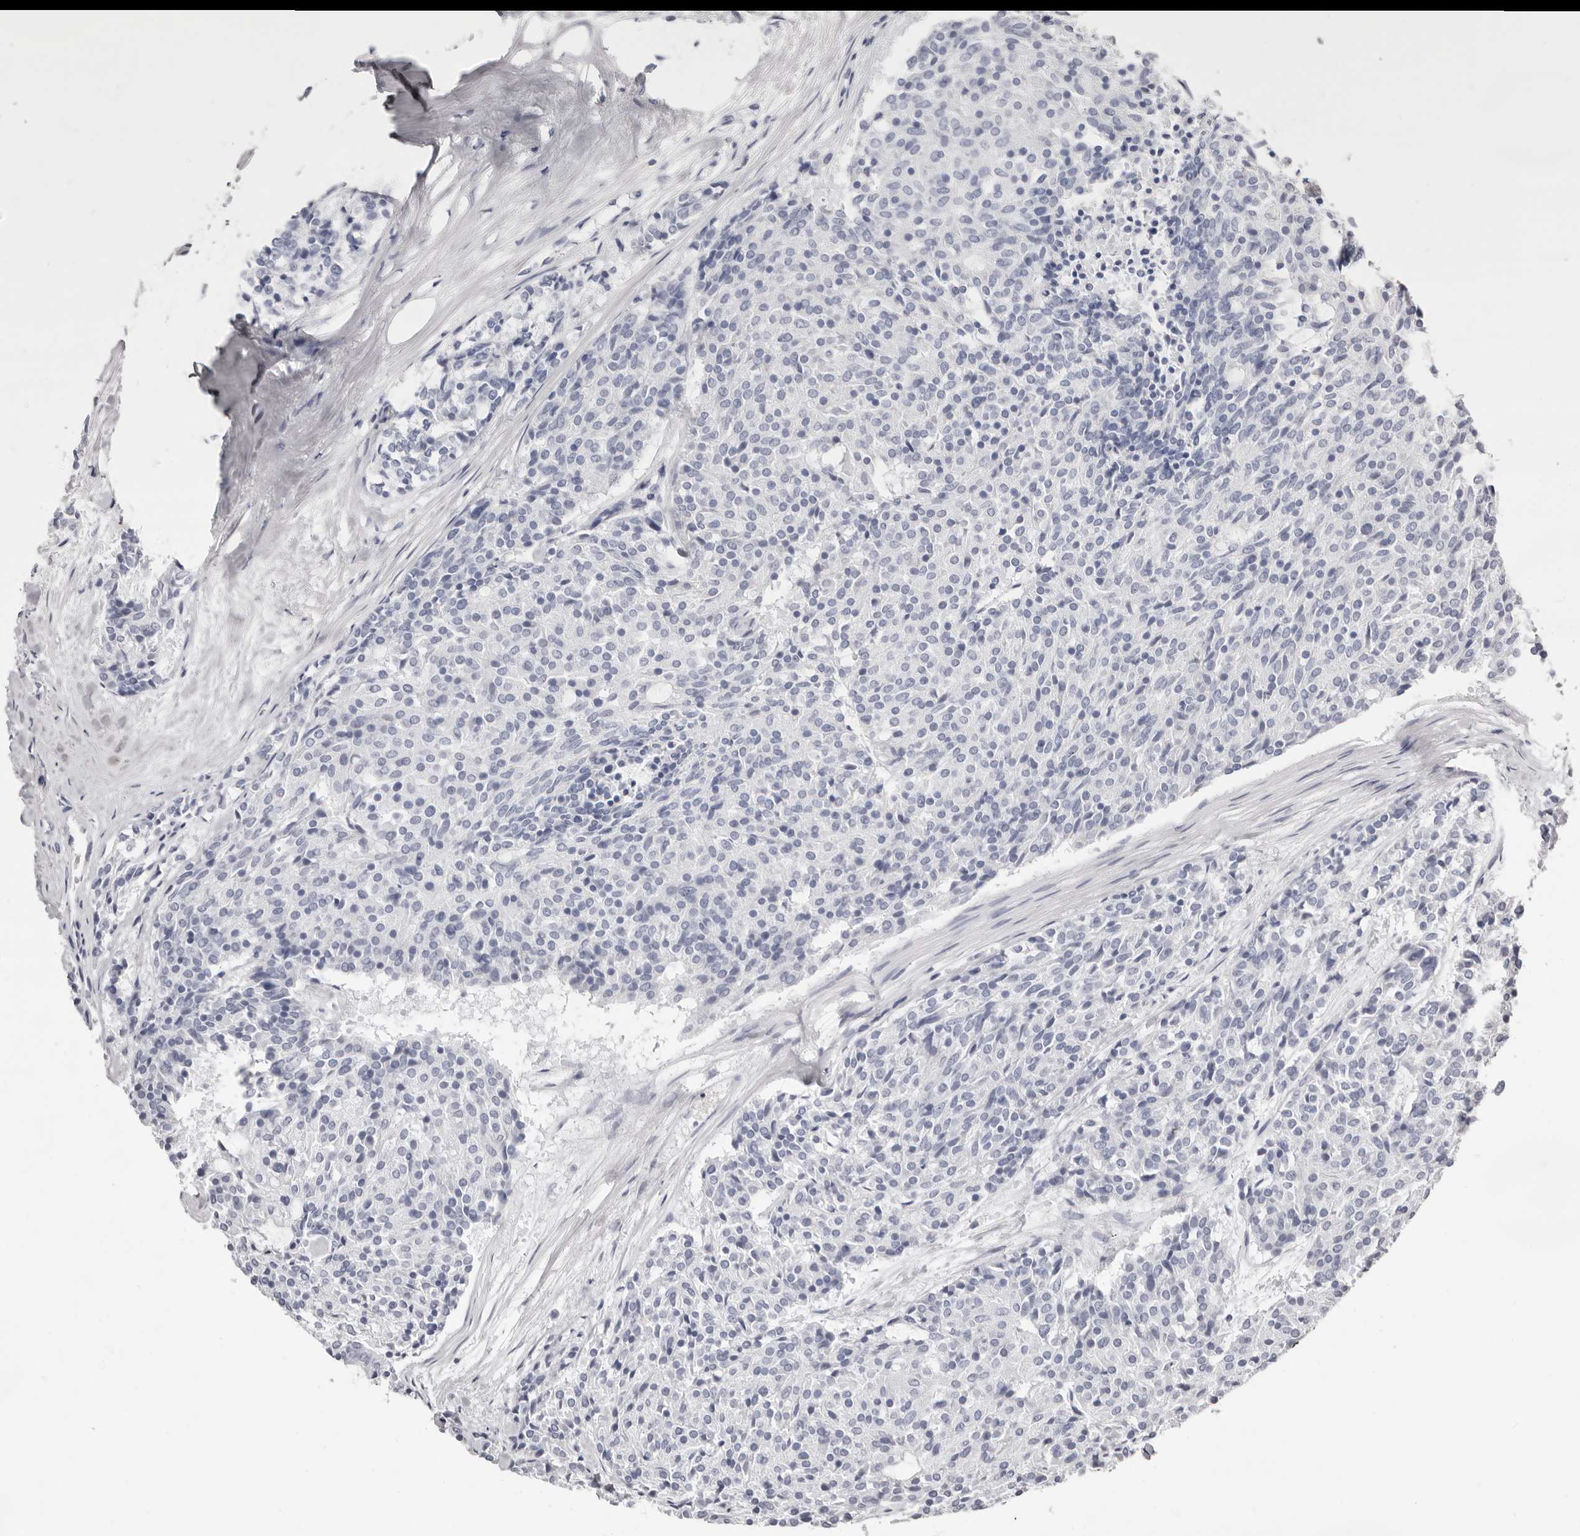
{"staining": {"intensity": "negative", "quantity": "none", "location": "none"}, "tissue": "carcinoid", "cell_type": "Tumor cells", "image_type": "cancer", "snomed": [{"axis": "morphology", "description": "Carcinoid, malignant, NOS"}, {"axis": "topography", "description": "Pancreas"}], "caption": "DAB (3,3'-diaminobenzidine) immunohistochemical staining of carcinoid displays no significant expression in tumor cells.", "gene": "LPO", "patient": {"sex": "female", "age": 54}}